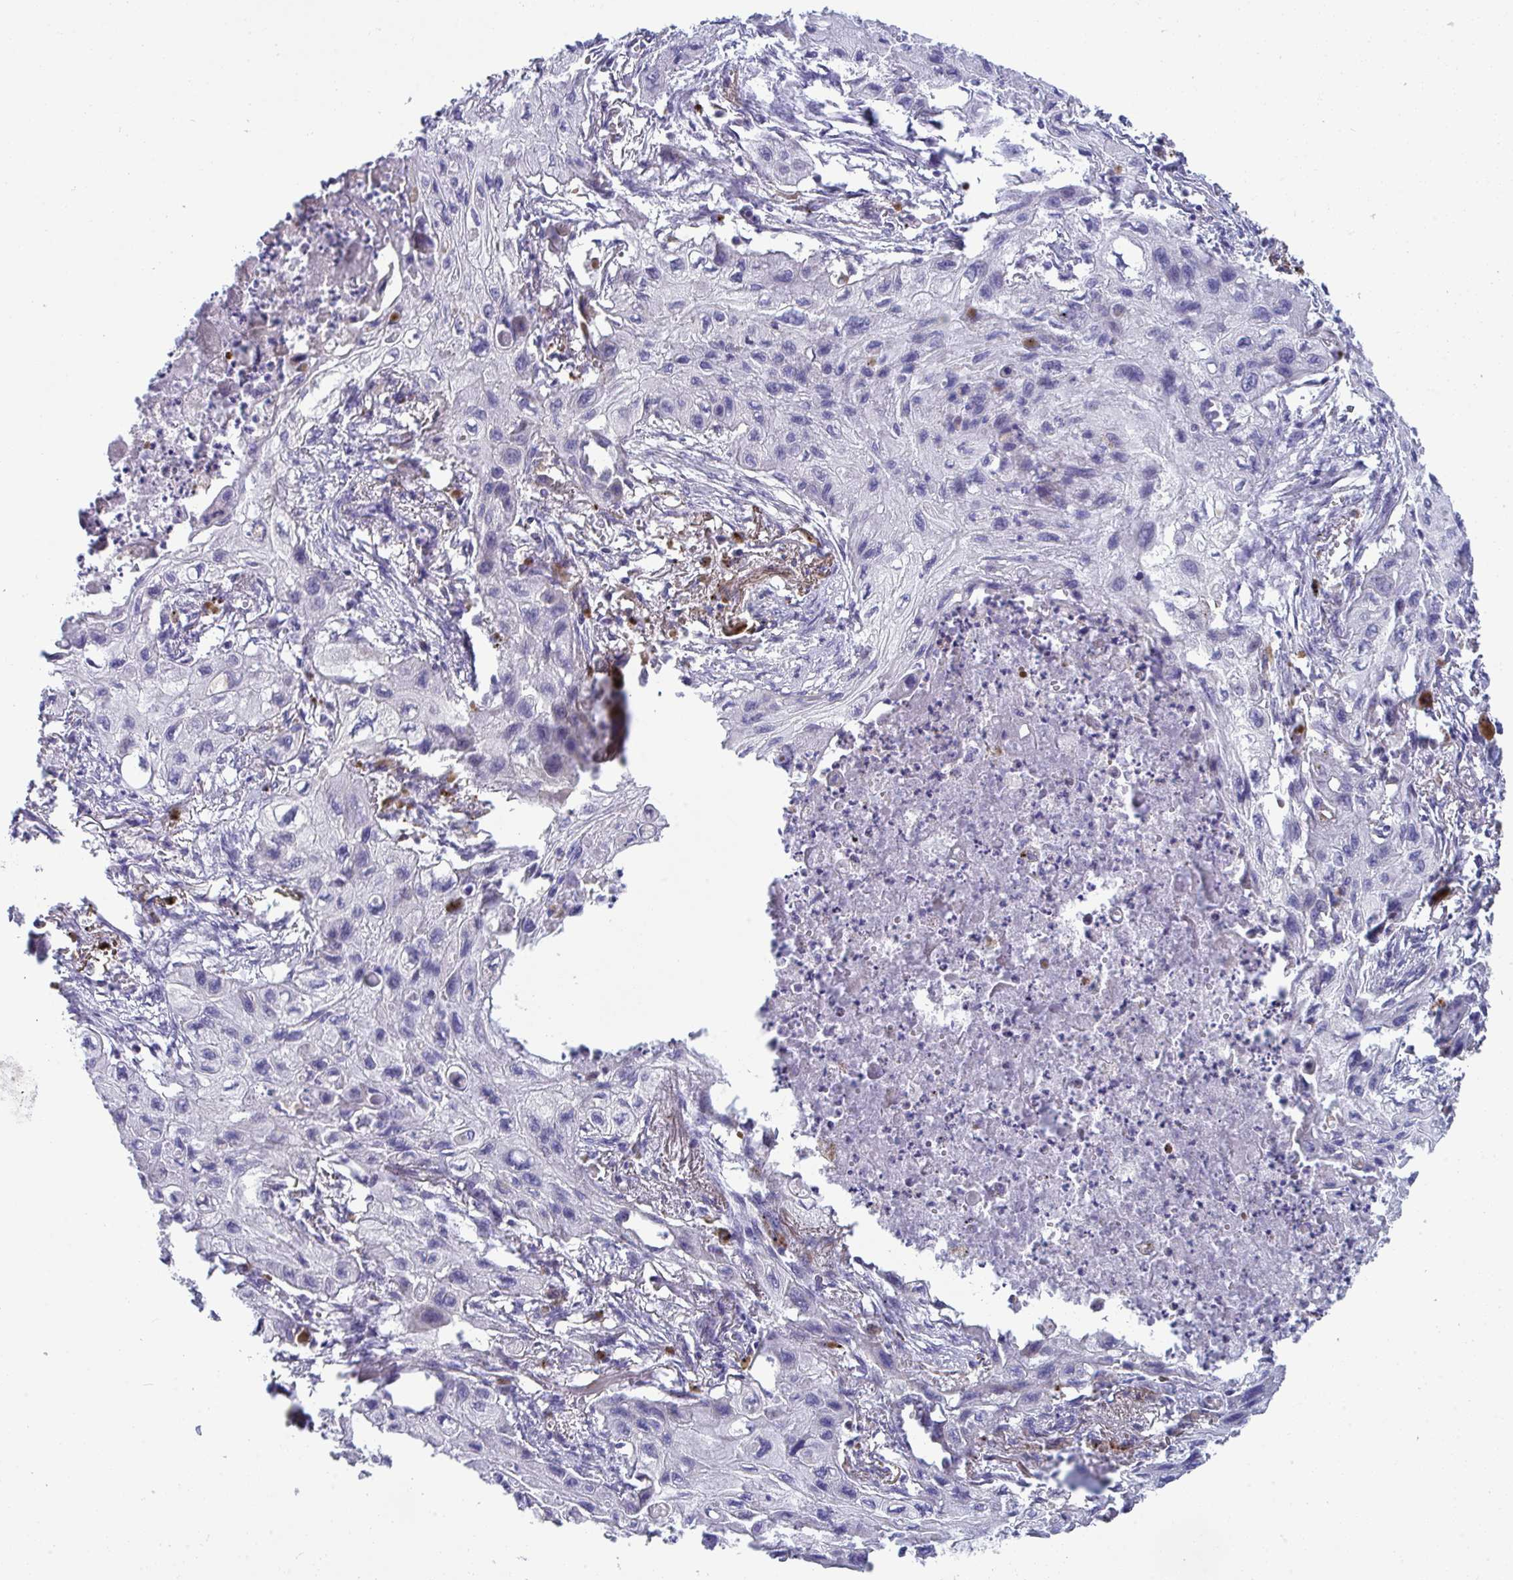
{"staining": {"intensity": "negative", "quantity": "none", "location": "none"}, "tissue": "lung cancer", "cell_type": "Tumor cells", "image_type": "cancer", "snomed": [{"axis": "morphology", "description": "Squamous cell carcinoma, NOS"}, {"axis": "topography", "description": "Lung"}], "caption": "A histopathology image of lung cancer stained for a protein reveals no brown staining in tumor cells.", "gene": "TOR1AIP2", "patient": {"sex": "male", "age": 71}}